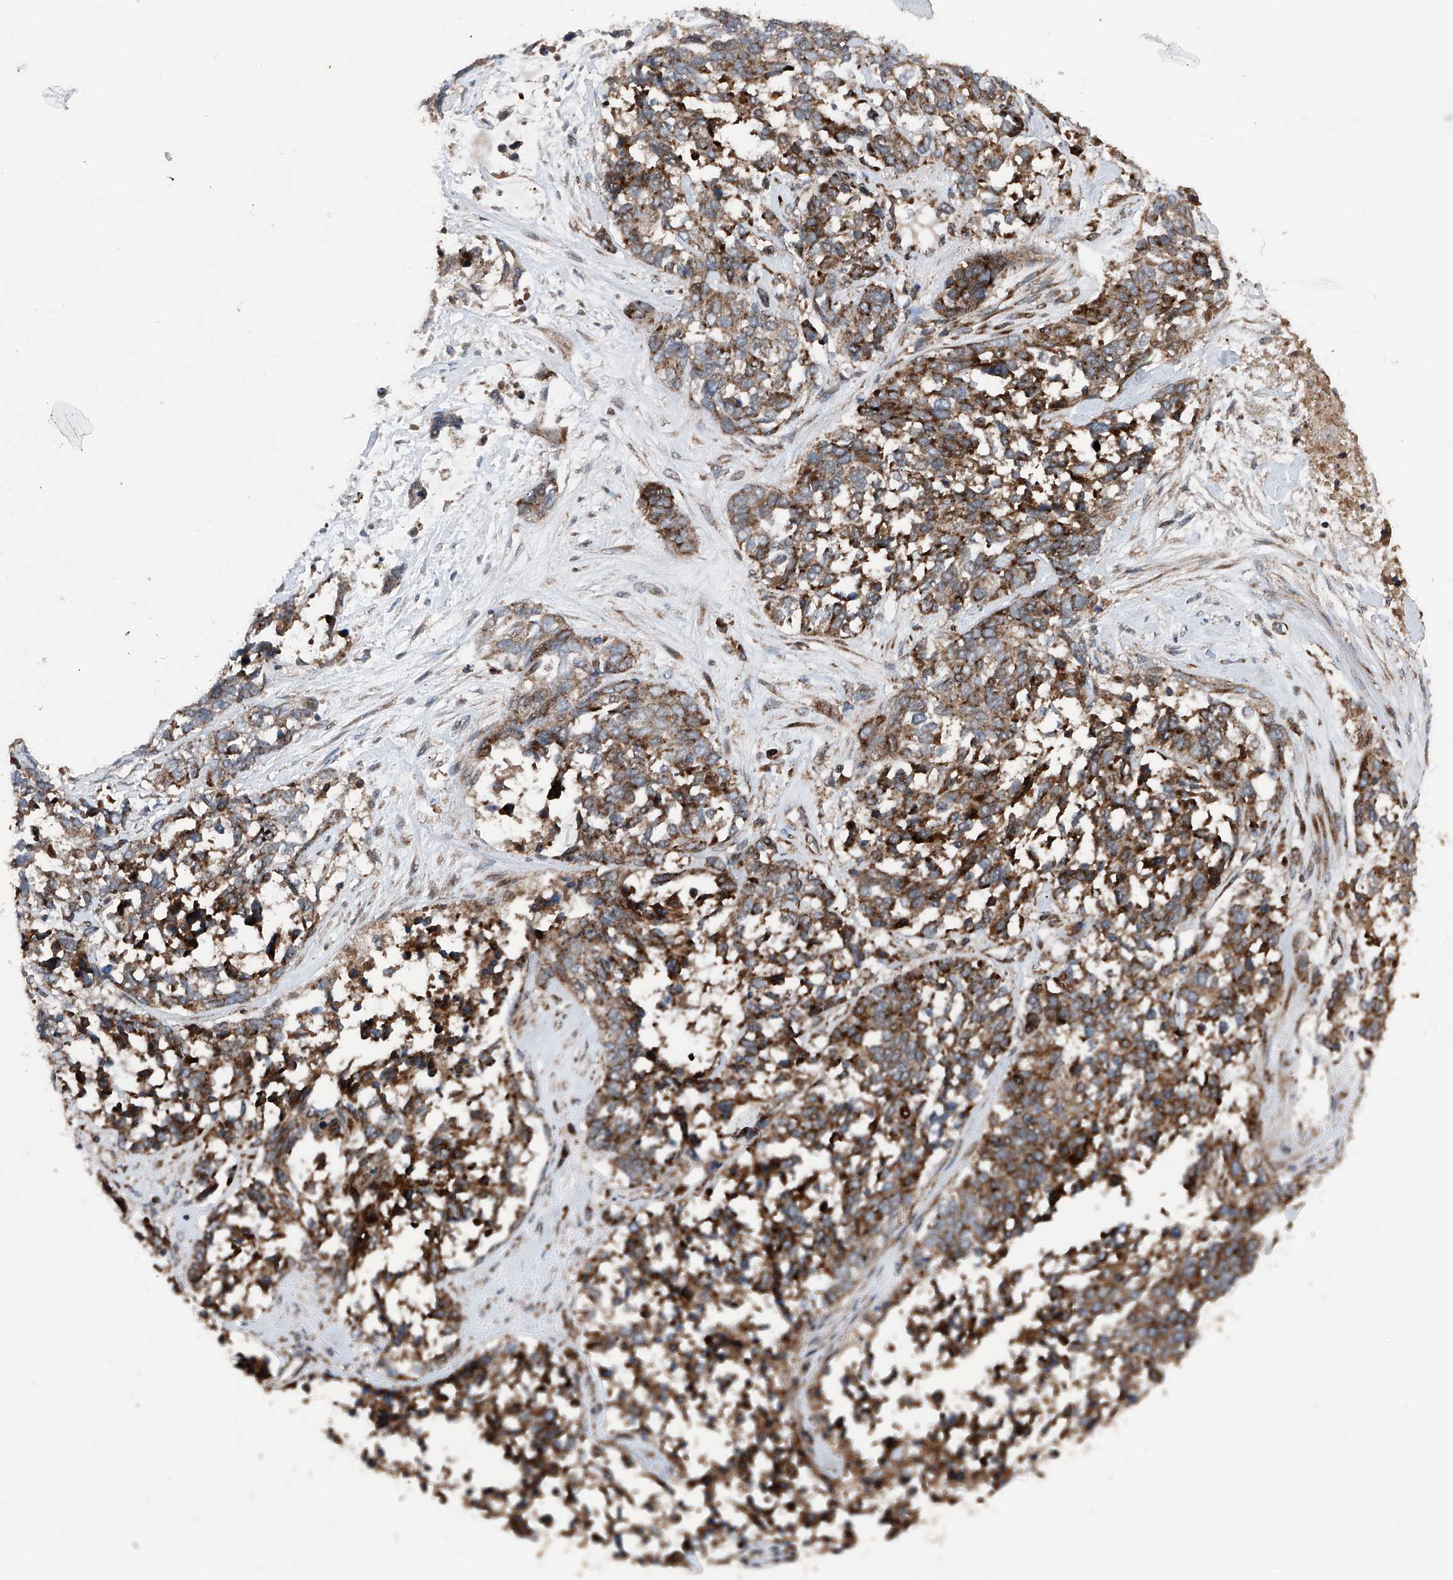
{"staining": {"intensity": "moderate", "quantity": ">75%", "location": "cytoplasmic/membranous"}, "tissue": "ovarian cancer", "cell_type": "Tumor cells", "image_type": "cancer", "snomed": [{"axis": "morphology", "description": "Cystadenocarcinoma, serous, NOS"}, {"axis": "topography", "description": "Ovary"}], "caption": "The image displays immunohistochemical staining of ovarian cancer (serous cystadenocarcinoma). There is moderate cytoplasmic/membranous expression is appreciated in about >75% of tumor cells. (DAB IHC with brightfield microscopy, high magnification).", "gene": "DAD1", "patient": {"sex": "female", "age": 44}}